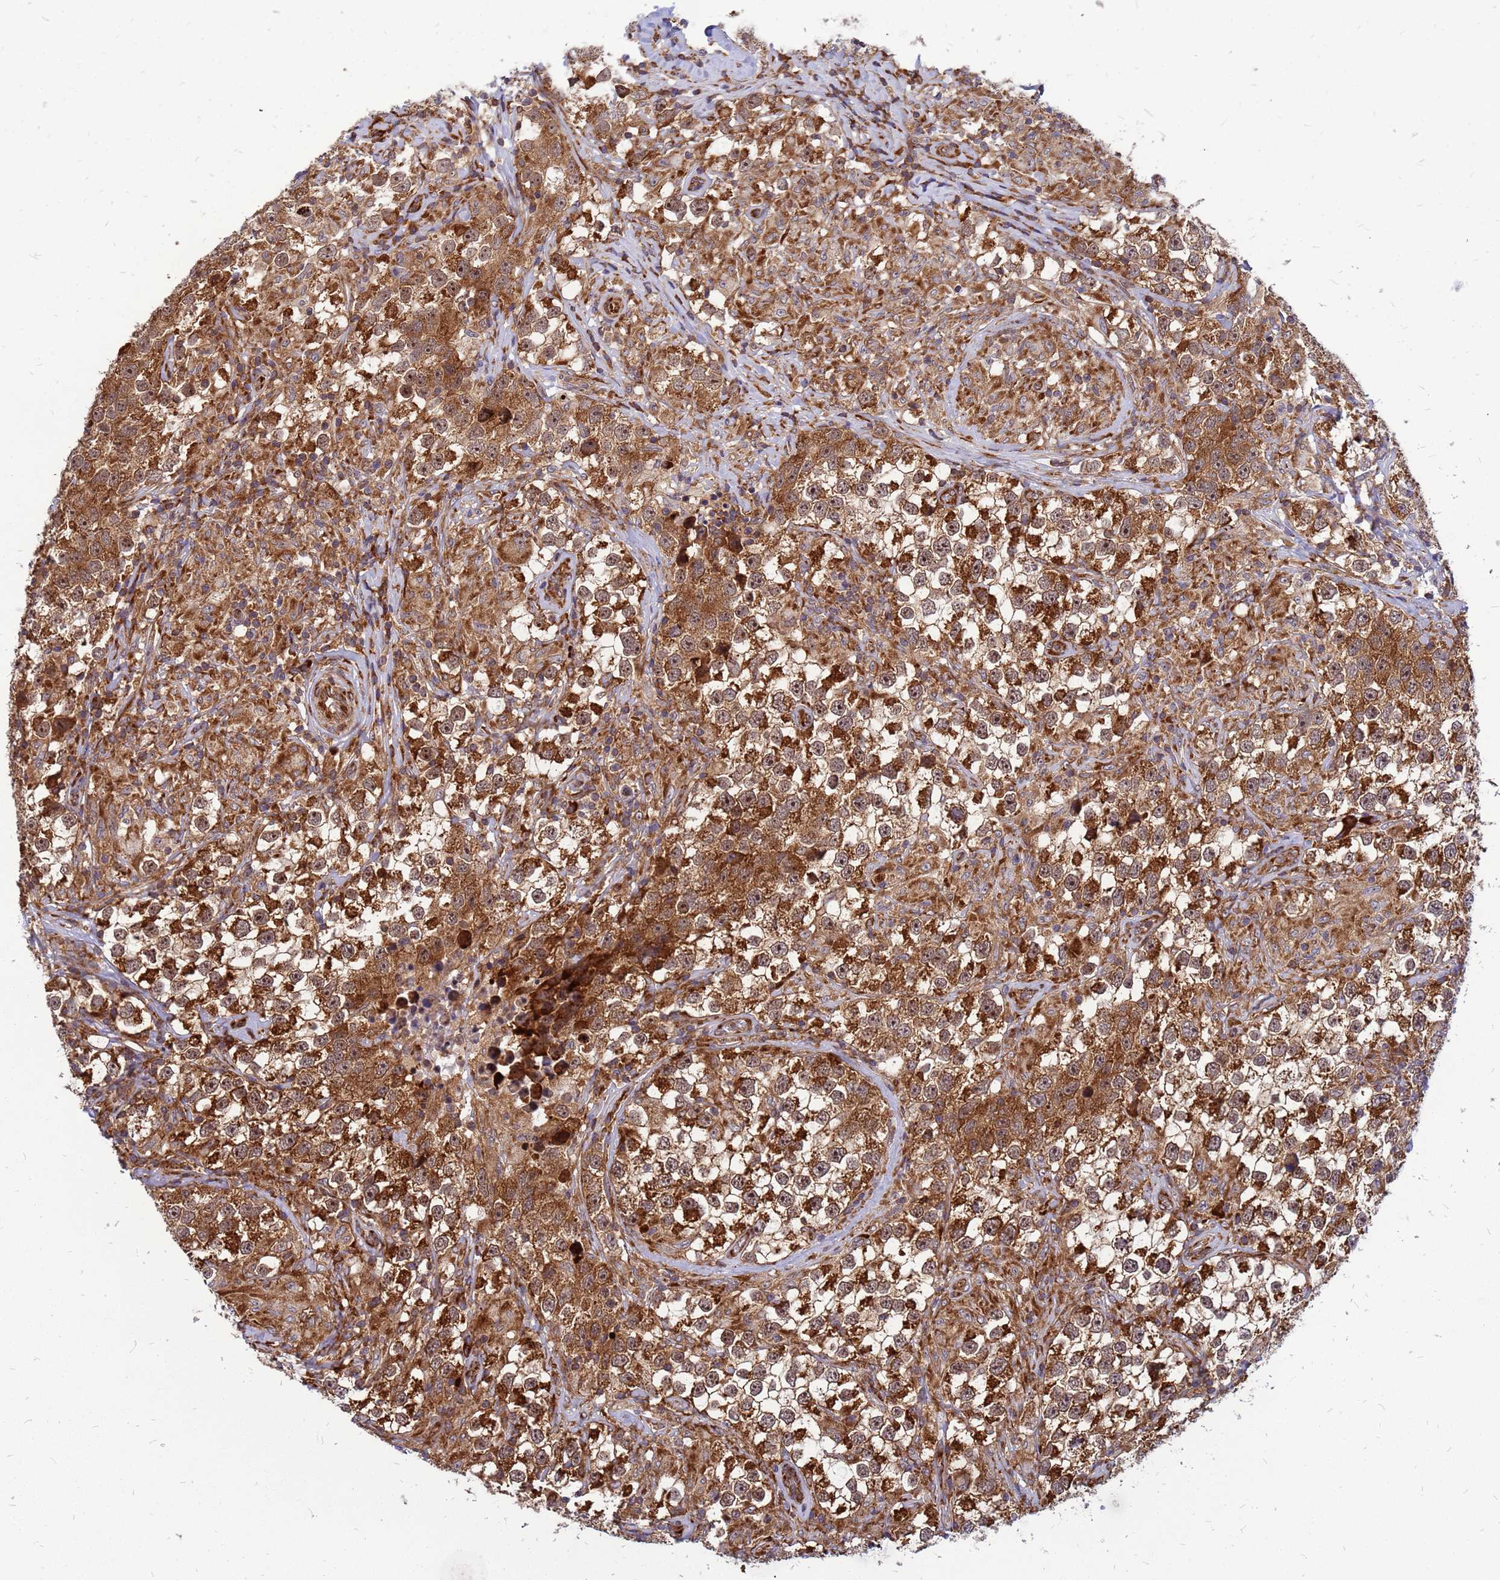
{"staining": {"intensity": "moderate", "quantity": ">75%", "location": "cytoplasmic/membranous"}, "tissue": "testis cancer", "cell_type": "Tumor cells", "image_type": "cancer", "snomed": [{"axis": "morphology", "description": "Seminoma, NOS"}, {"axis": "topography", "description": "Testis"}], "caption": "Human testis seminoma stained for a protein (brown) shows moderate cytoplasmic/membranous positive expression in approximately >75% of tumor cells.", "gene": "RPL8", "patient": {"sex": "male", "age": 46}}